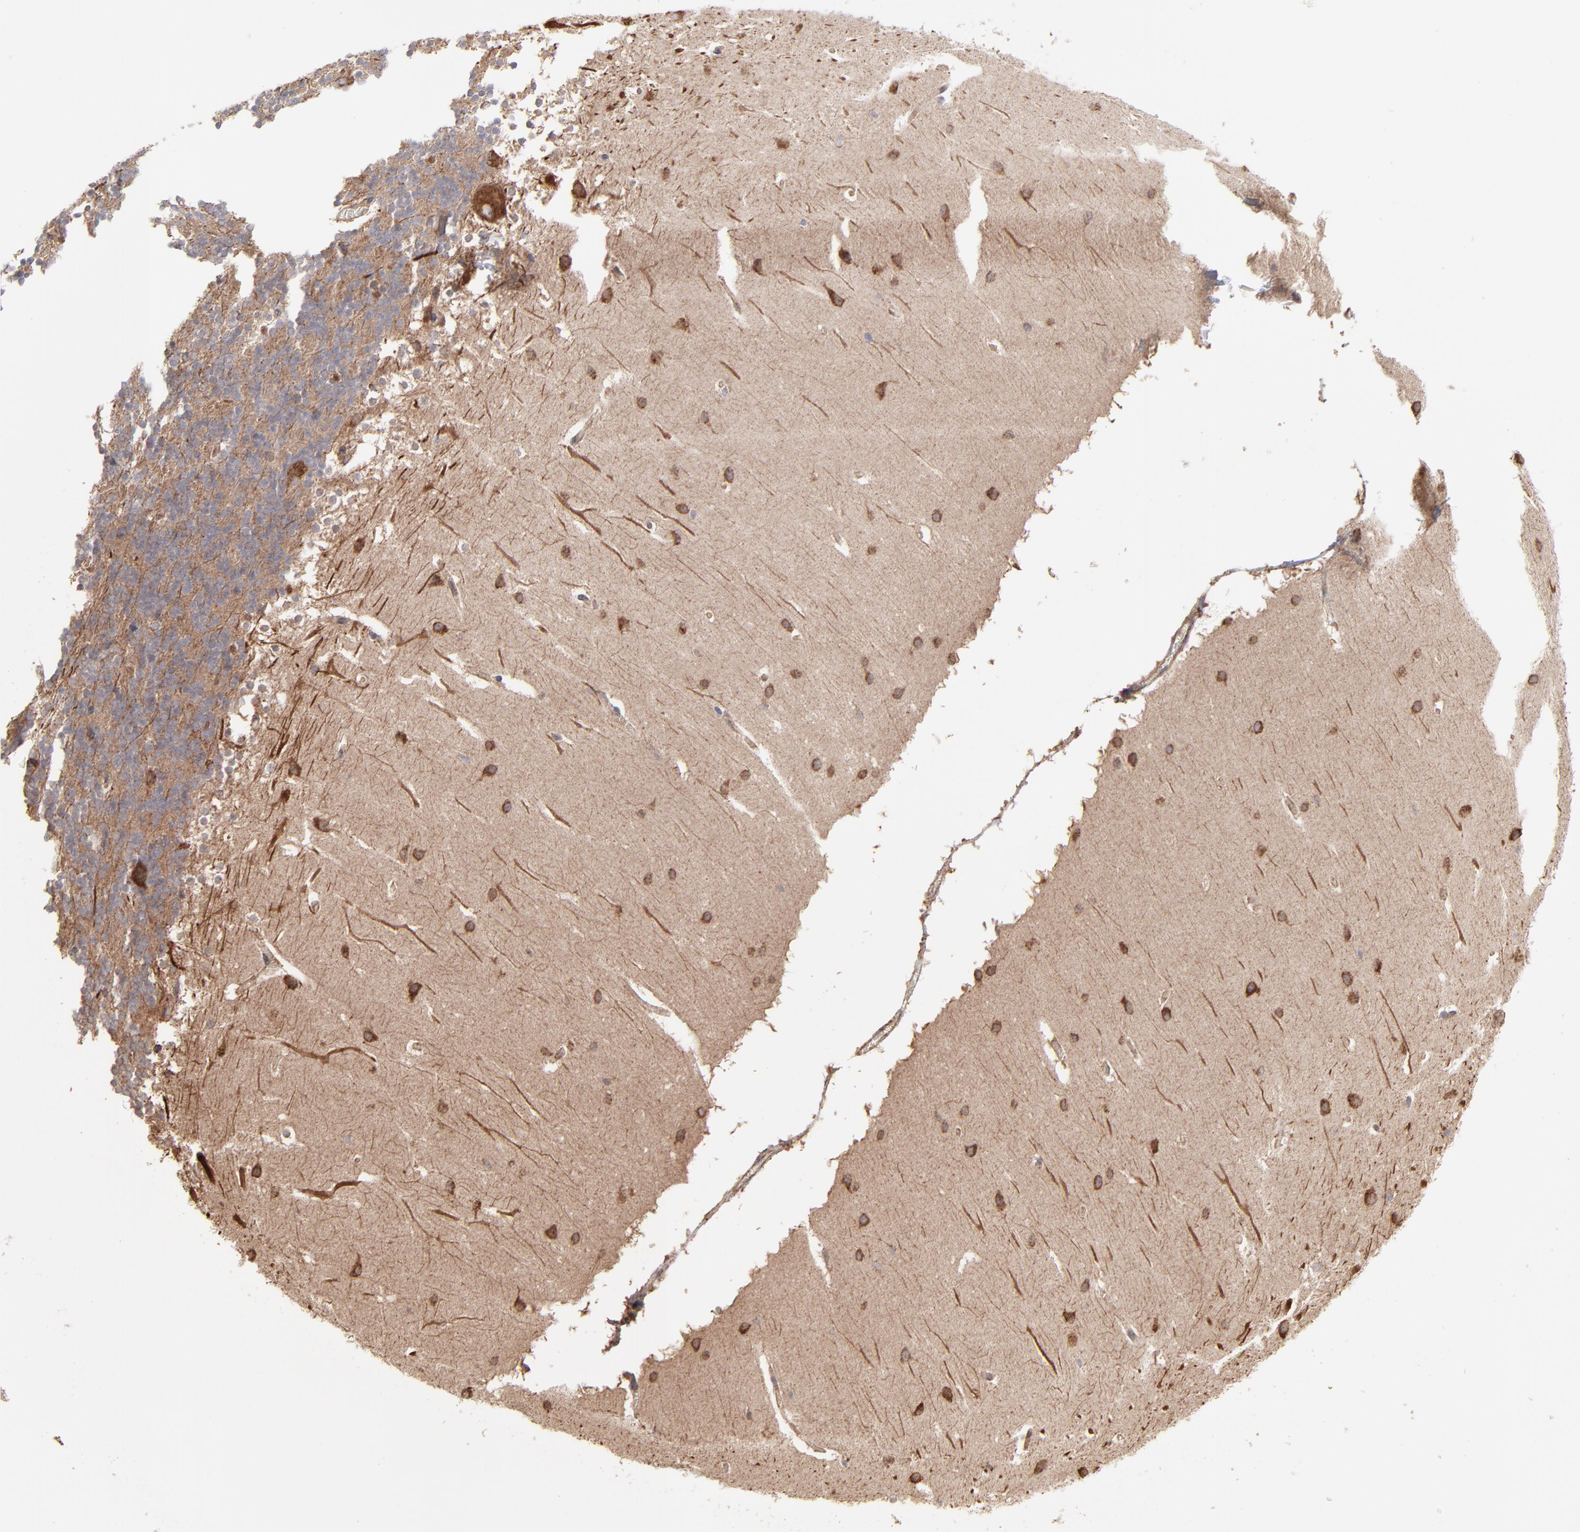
{"staining": {"intensity": "strong", "quantity": ">75%", "location": "cytoplasmic/membranous"}, "tissue": "cerebellum", "cell_type": "Cells in granular layer", "image_type": "normal", "snomed": [{"axis": "morphology", "description": "Normal tissue, NOS"}, {"axis": "topography", "description": "Cerebellum"}], "caption": "IHC histopathology image of benign cerebellum: cerebellum stained using IHC shows high levels of strong protein expression localized specifically in the cytoplasmic/membranous of cells in granular layer, appearing as a cytoplasmic/membranous brown color.", "gene": "PFKM", "patient": {"sex": "female", "age": 19}}